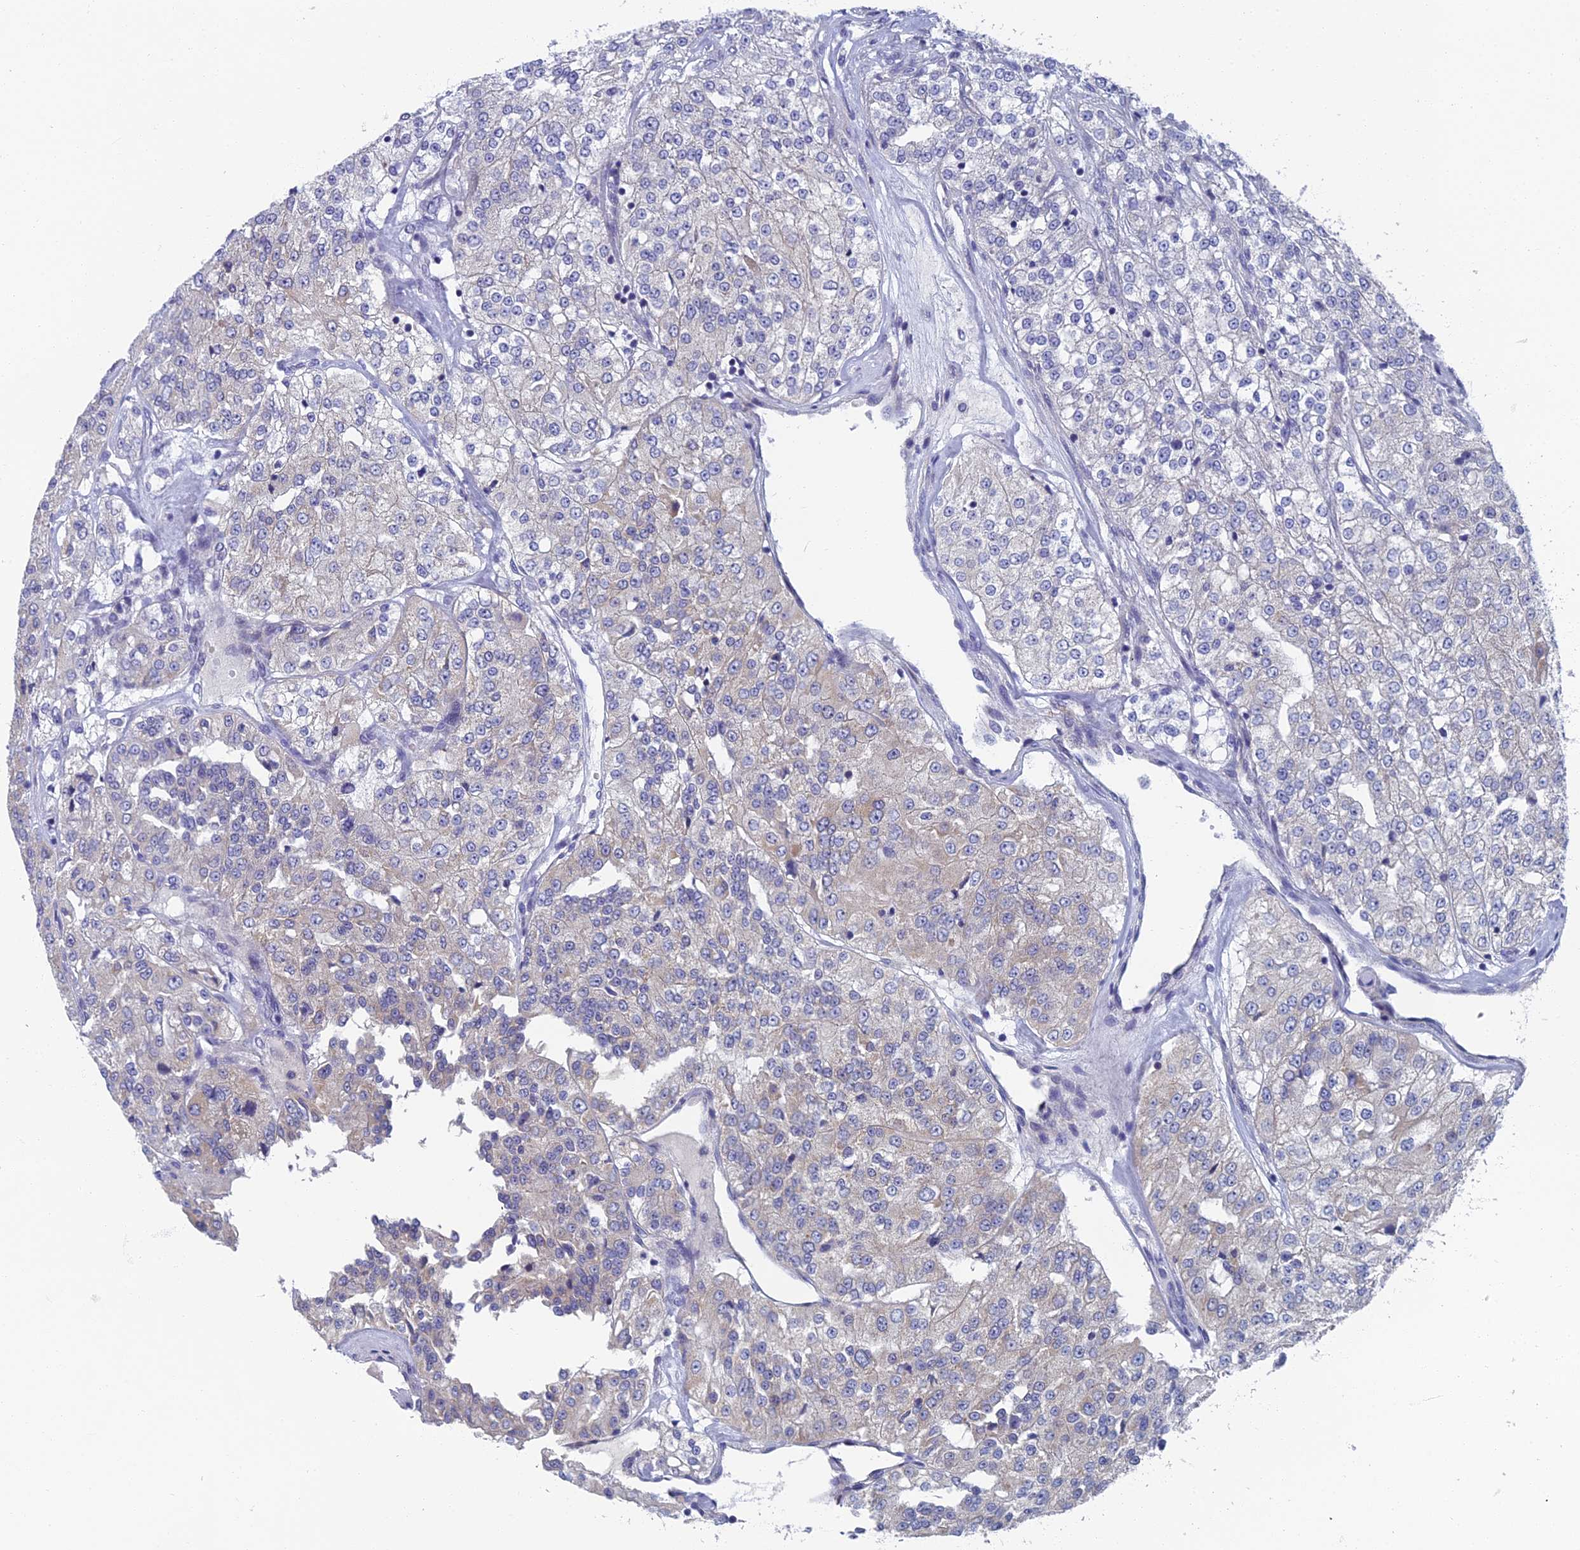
{"staining": {"intensity": "weak", "quantity": "<25%", "location": "cytoplasmic/membranous"}, "tissue": "renal cancer", "cell_type": "Tumor cells", "image_type": "cancer", "snomed": [{"axis": "morphology", "description": "Adenocarcinoma, NOS"}, {"axis": "topography", "description": "Kidney"}], "caption": "Immunohistochemistry (IHC) micrograph of adenocarcinoma (renal) stained for a protein (brown), which reveals no staining in tumor cells. Nuclei are stained in blue.", "gene": "SPIN4", "patient": {"sex": "female", "age": 63}}